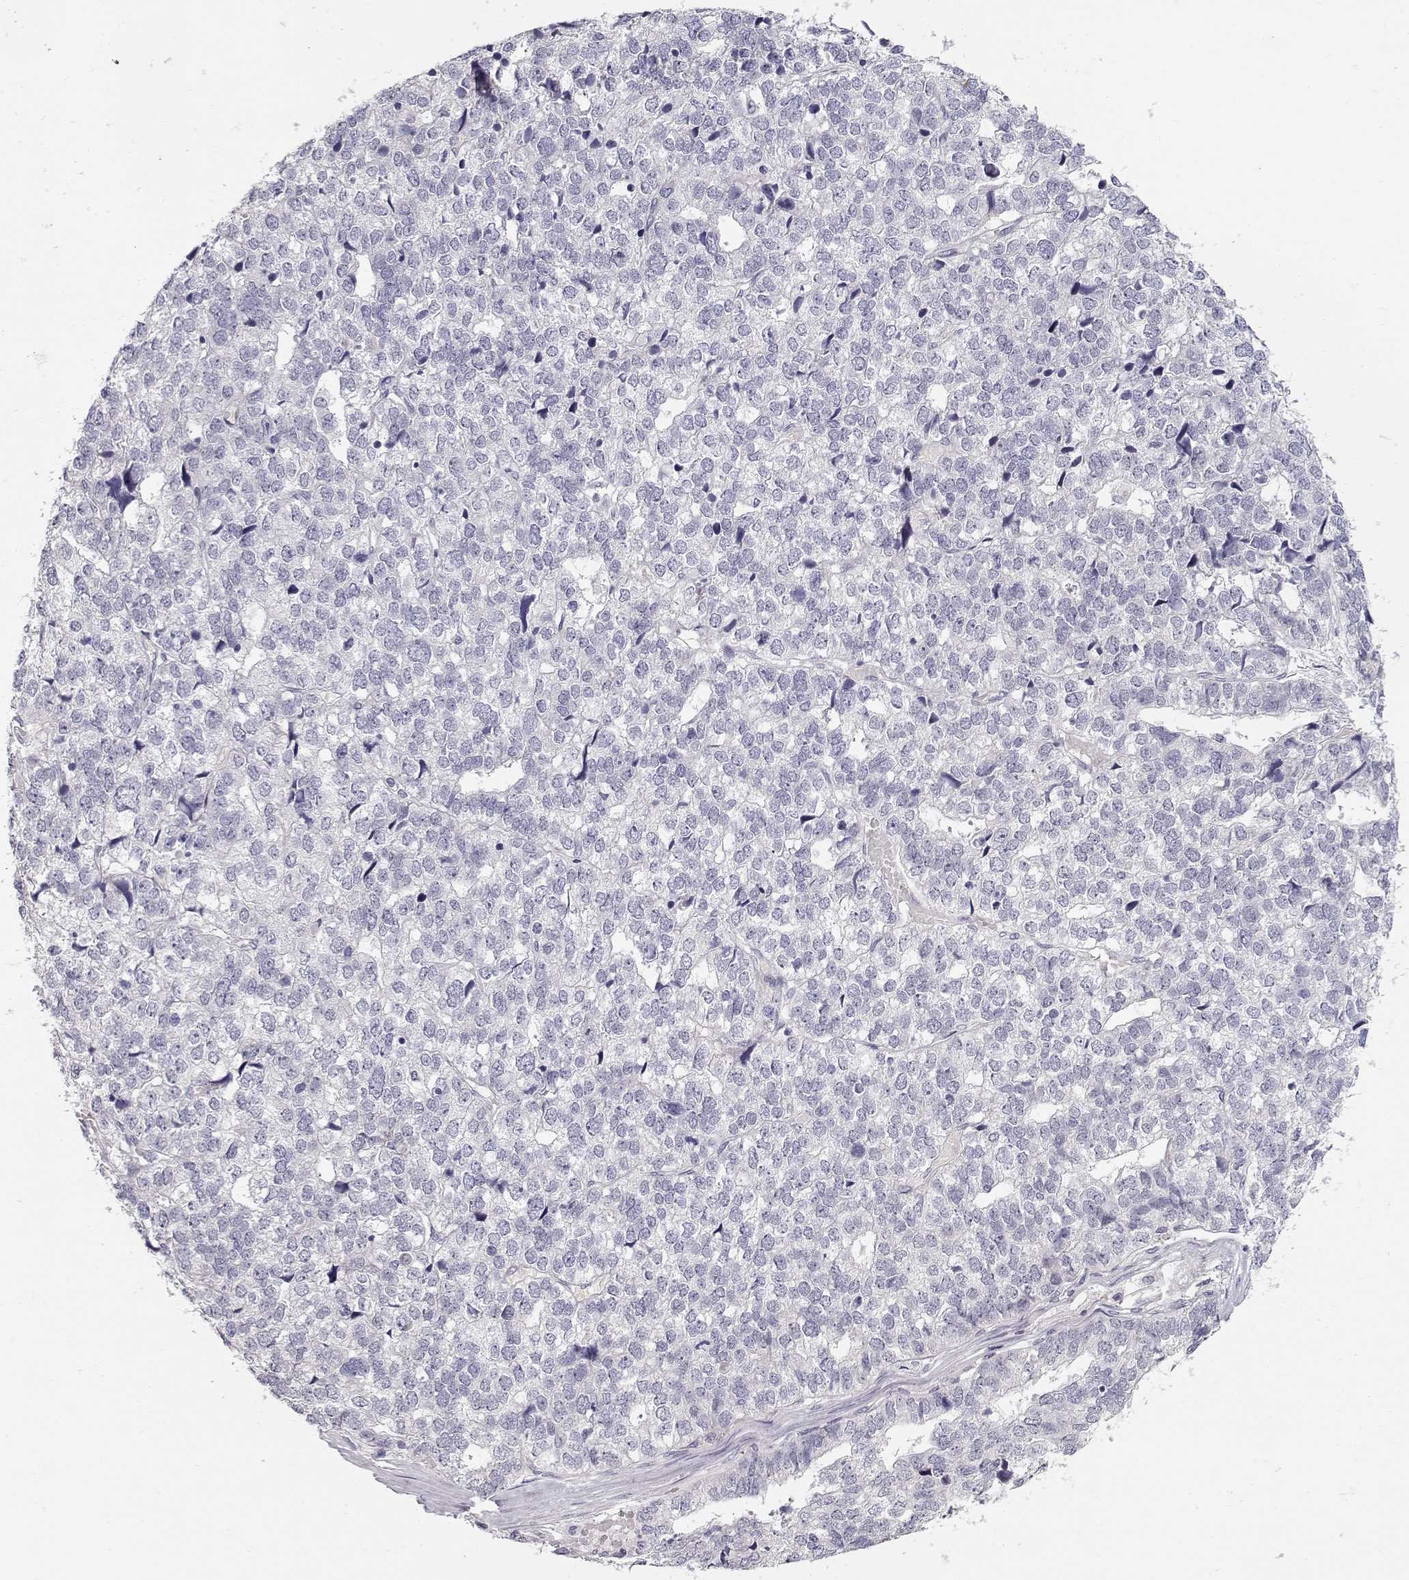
{"staining": {"intensity": "negative", "quantity": "none", "location": "none"}, "tissue": "stomach cancer", "cell_type": "Tumor cells", "image_type": "cancer", "snomed": [{"axis": "morphology", "description": "Adenocarcinoma, NOS"}, {"axis": "topography", "description": "Stomach"}], "caption": "This is an immunohistochemistry photomicrograph of human stomach cancer. There is no expression in tumor cells.", "gene": "TTC26", "patient": {"sex": "male", "age": 69}}